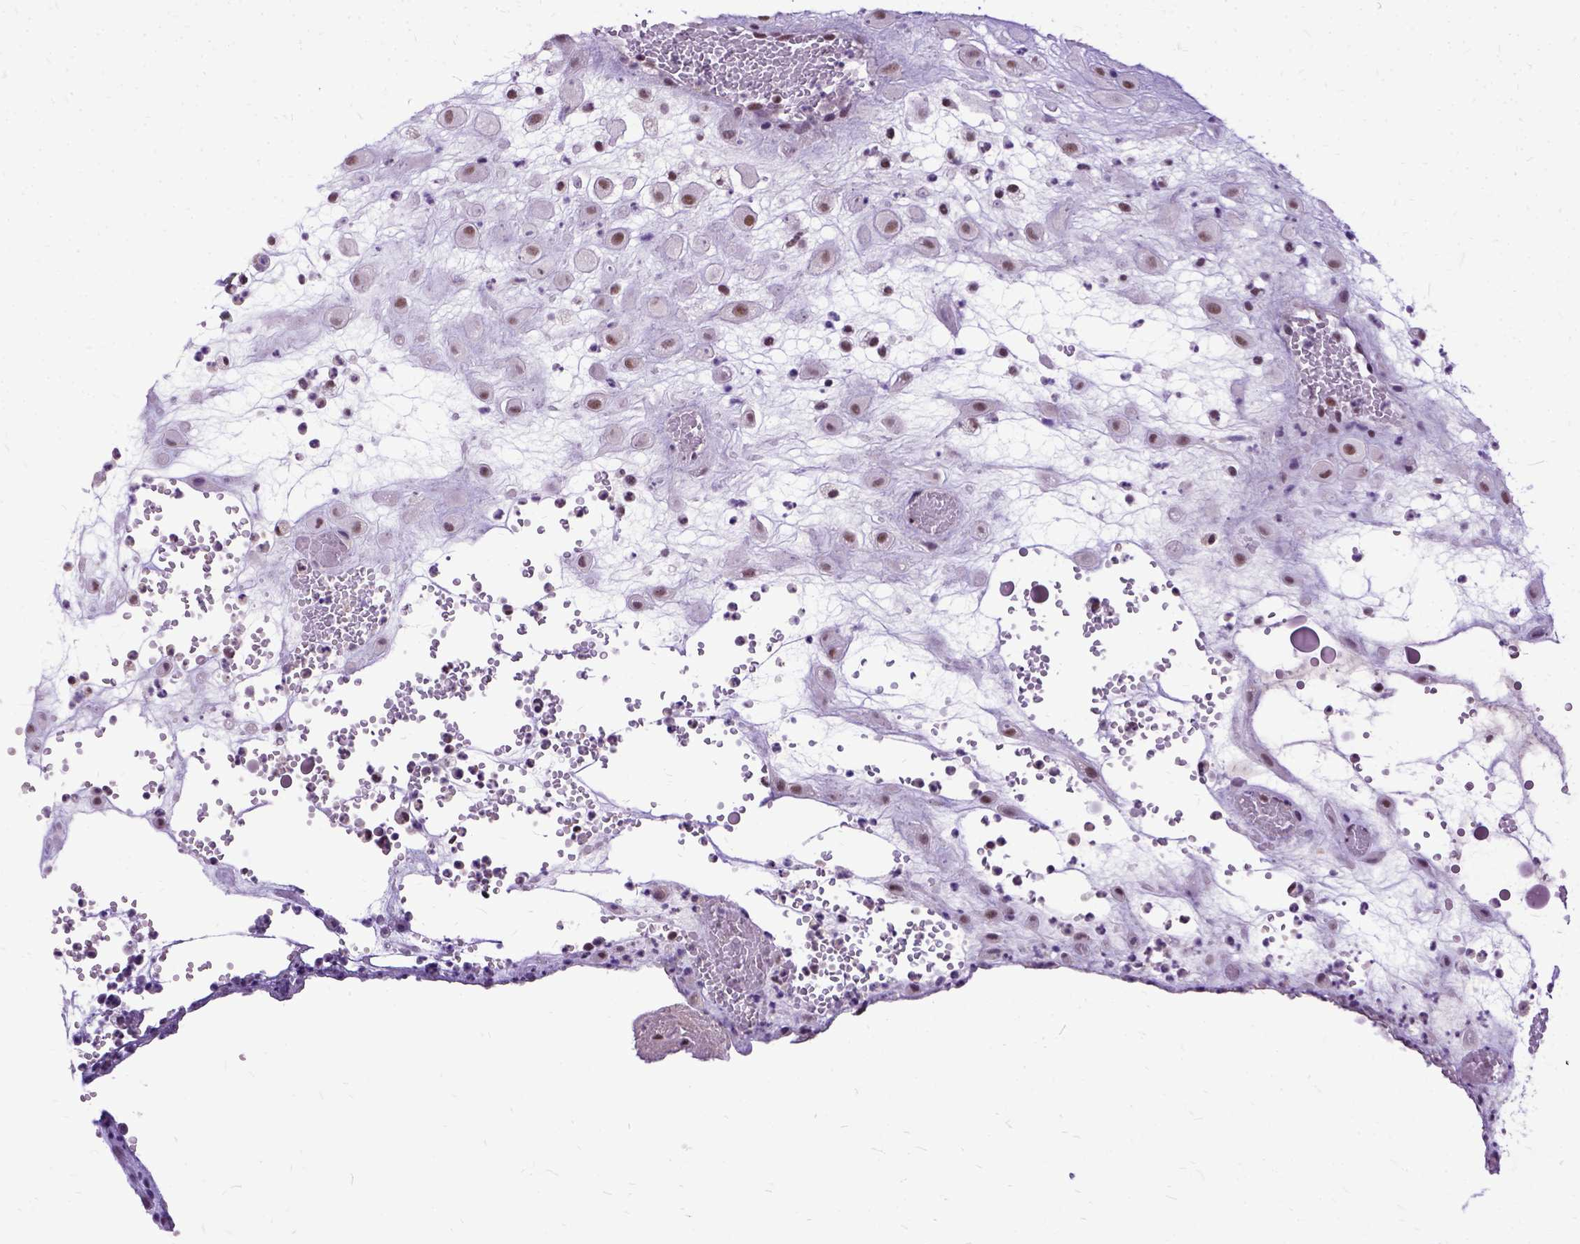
{"staining": {"intensity": "moderate", "quantity": ">75%", "location": "nuclear"}, "tissue": "placenta", "cell_type": "Decidual cells", "image_type": "normal", "snomed": [{"axis": "morphology", "description": "Normal tissue, NOS"}, {"axis": "topography", "description": "Placenta"}], "caption": "IHC (DAB) staining of unremarkable placenta demonstrates moderate nuclear protein staining in approximately >75% of decidual cells. Nuclei are stained in blue.", "gene": "SETD1A", "patient": {"sex": "female", "age": 24}}